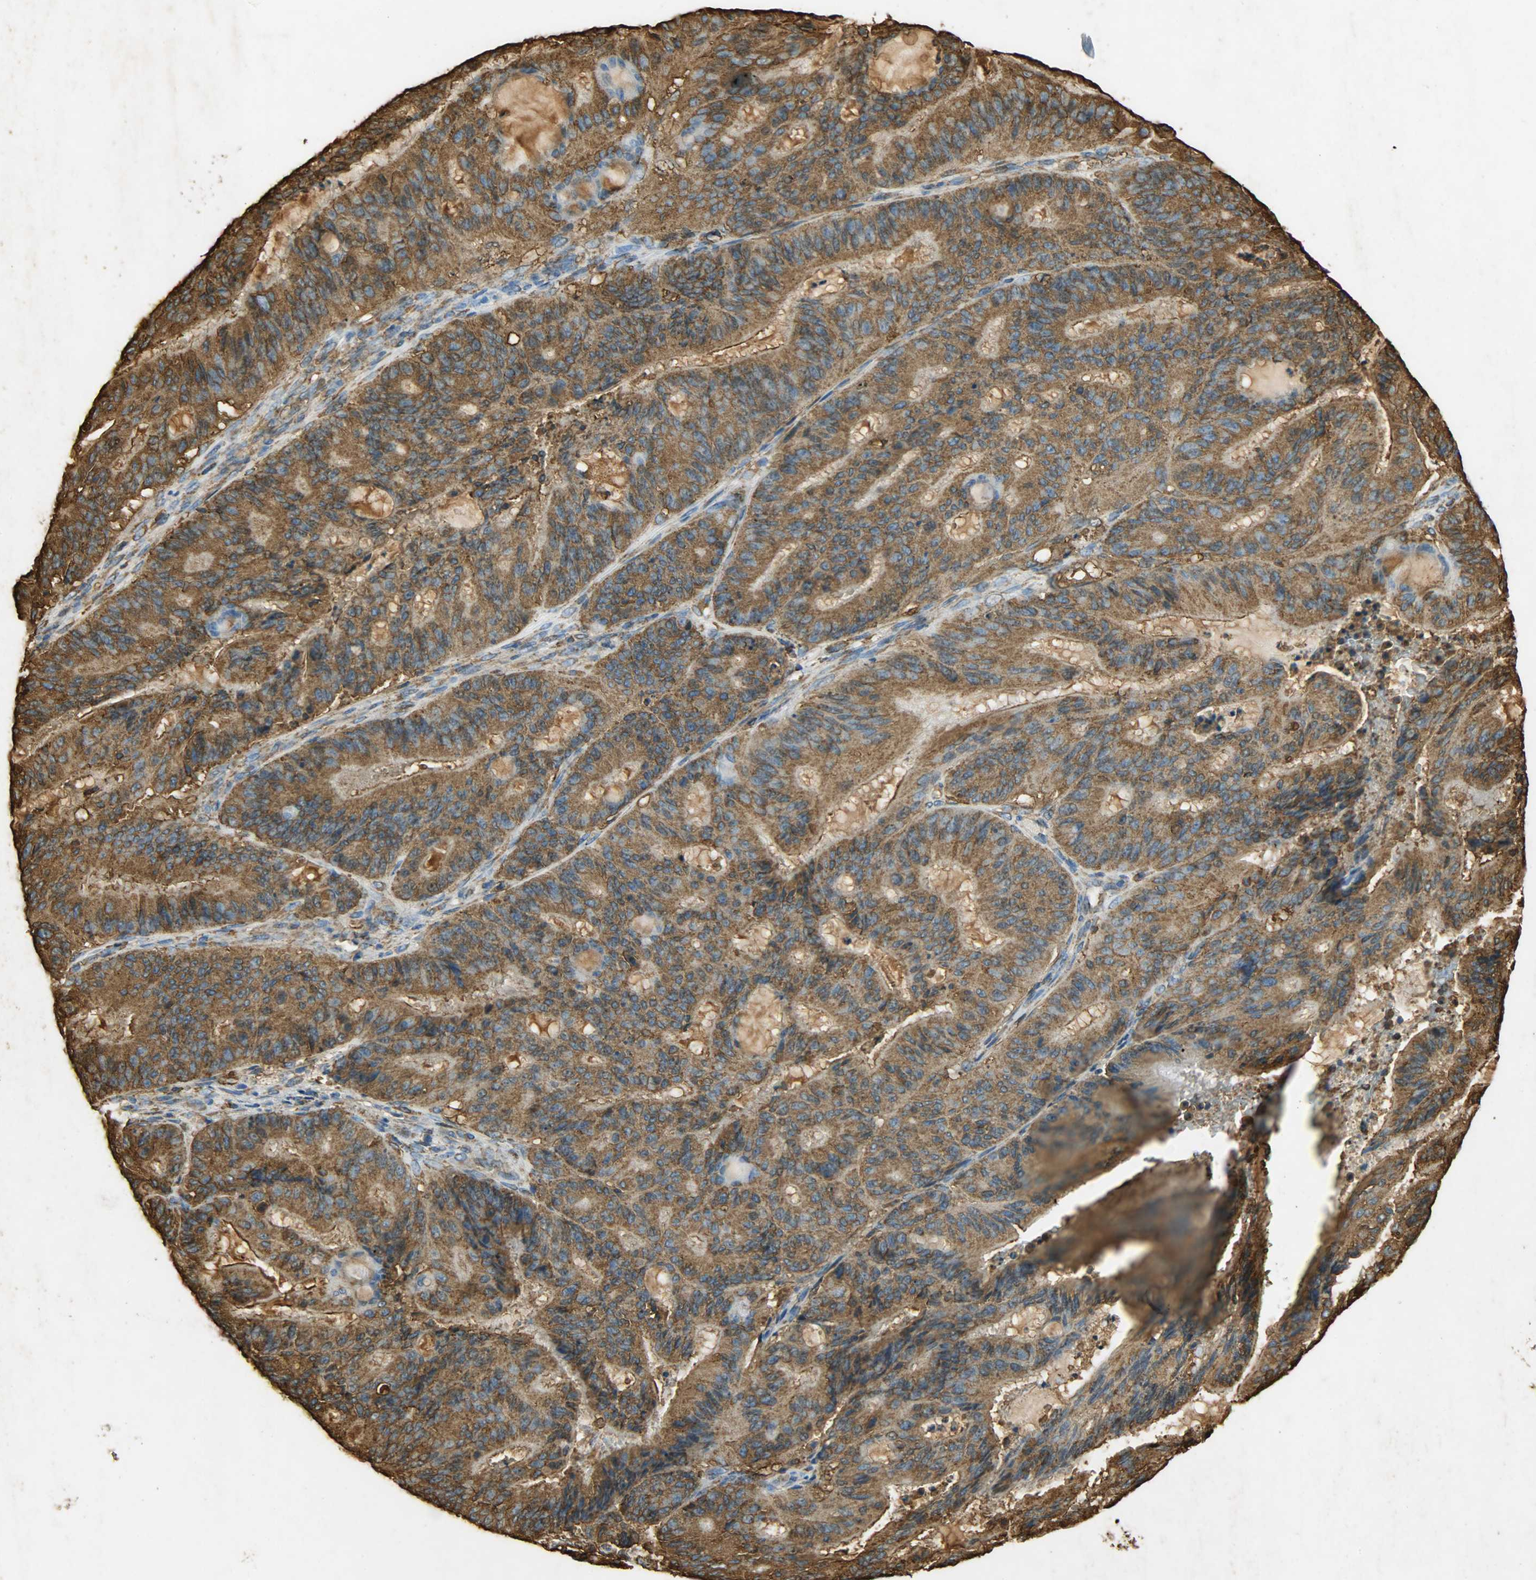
{"staining": {"intensity": "moderate", "quantity": ">75%", "location": "cytoplasmic/membranous"}, "tissue": "liver cancer", "cell_type": "Tumor cells", "image_type": "cancer", "snomed": [{"axis": "morphology", "description": "Cholangiocarcinoma"}, {"axis": "topography", "description": "Liver"}], "caption": "Cholangiocarcinoma (liver) stained with DAB immunohistochemistry (IHC) displays medium levels of moderate cytoplasmic/membranous expression in about >75% of tumor cells.", "gene": "HSP90B1", "patient": {"sex": "female", "age": 73}}